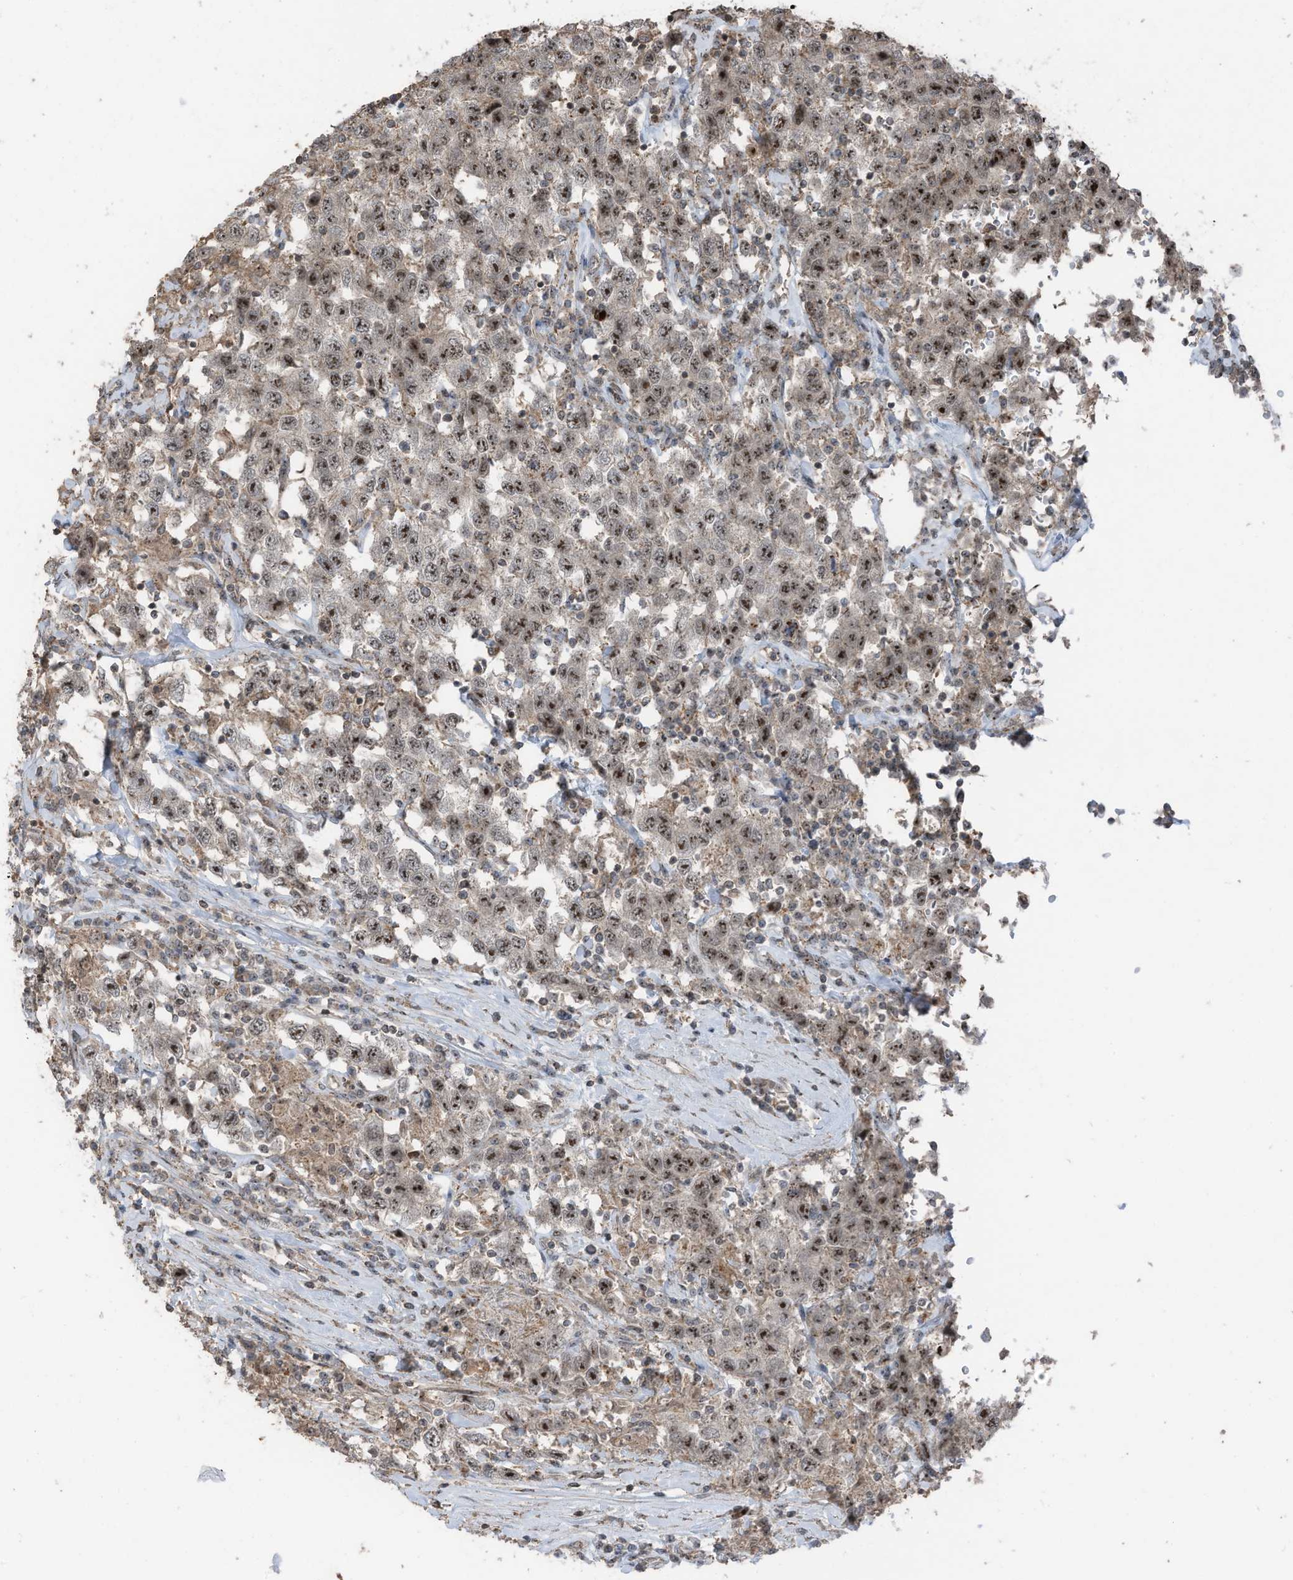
{"staining": {"intensity": "moderate", "quantity": ">75%", "location": "nuclear"}, "tissue": "testis cancer", "cell_type": "Tumor cells", "image_type": "cancer", "snomed": [{"axis": "morphology", "description": "Seminoma, NOS"}, {"axis": "topography", "description": "Testis"}], "caption": "High-power microscopy captured an IHC photomicrograph of seminoma (testis), revealing moderate nuclear expression in about >75% of tumor cells.", "gene": "UTP3", "patient": {"sex": "male", "age": 41}}